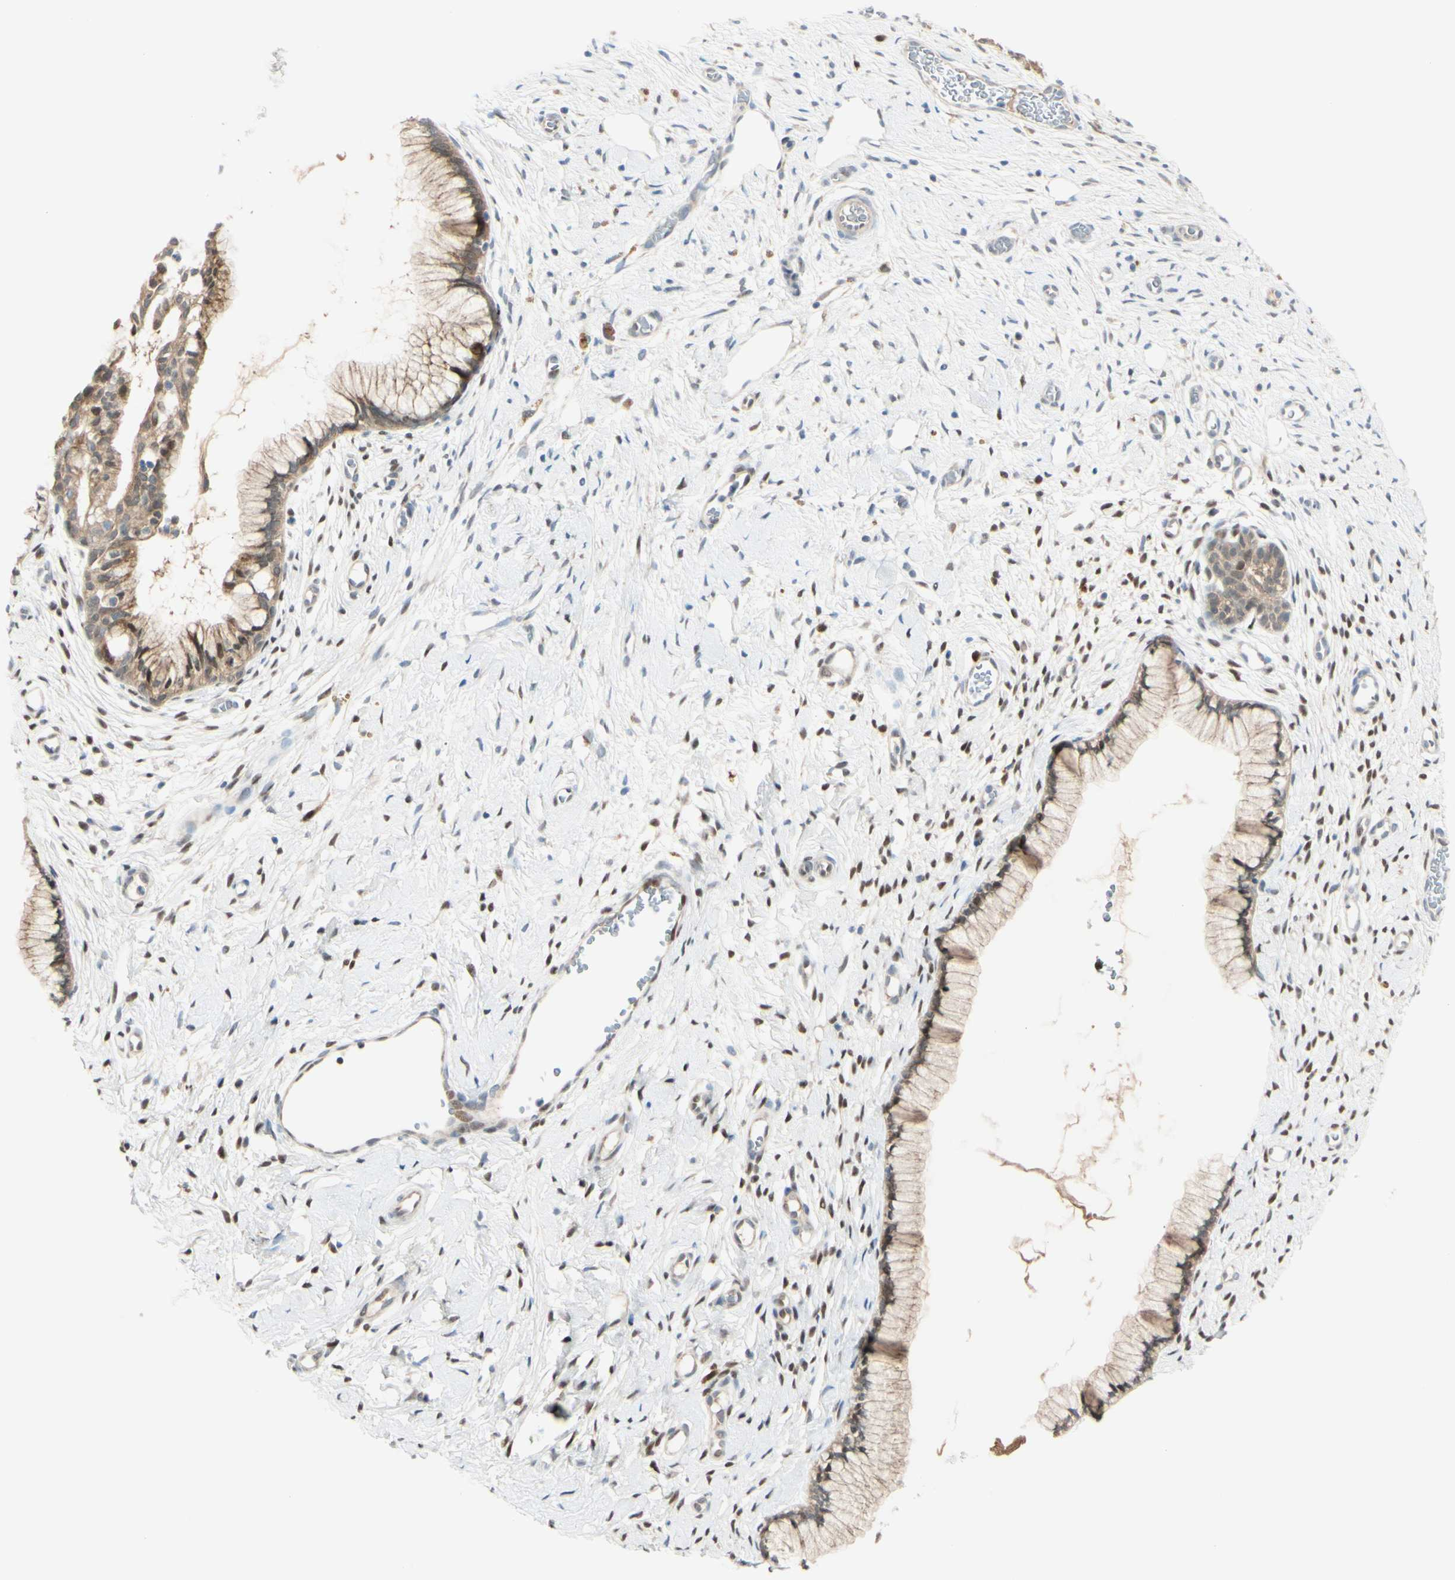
{"staining": {"intensity": "weak", "quantity": ">75%", "location": "cytoplasmic/membranous,nuclear"}, "tissue": "cervix", "cell_type": "Glandular cells", "image_type": "normal", "snomed": [{"axis": "morphology", "description": "Normal tissue, NOS"}, {"axis": "topography", "description": "Cervix"}], "caption": "This histopathology image shows immunohistochemistry (IHC) staining of unremarkable cervix, with low weak cytoplasmic/membranous,nuclear staining in about >75% of glandular cells.", "gene": "PTTG1", "patient": {"sex": "female", "age": 65}}